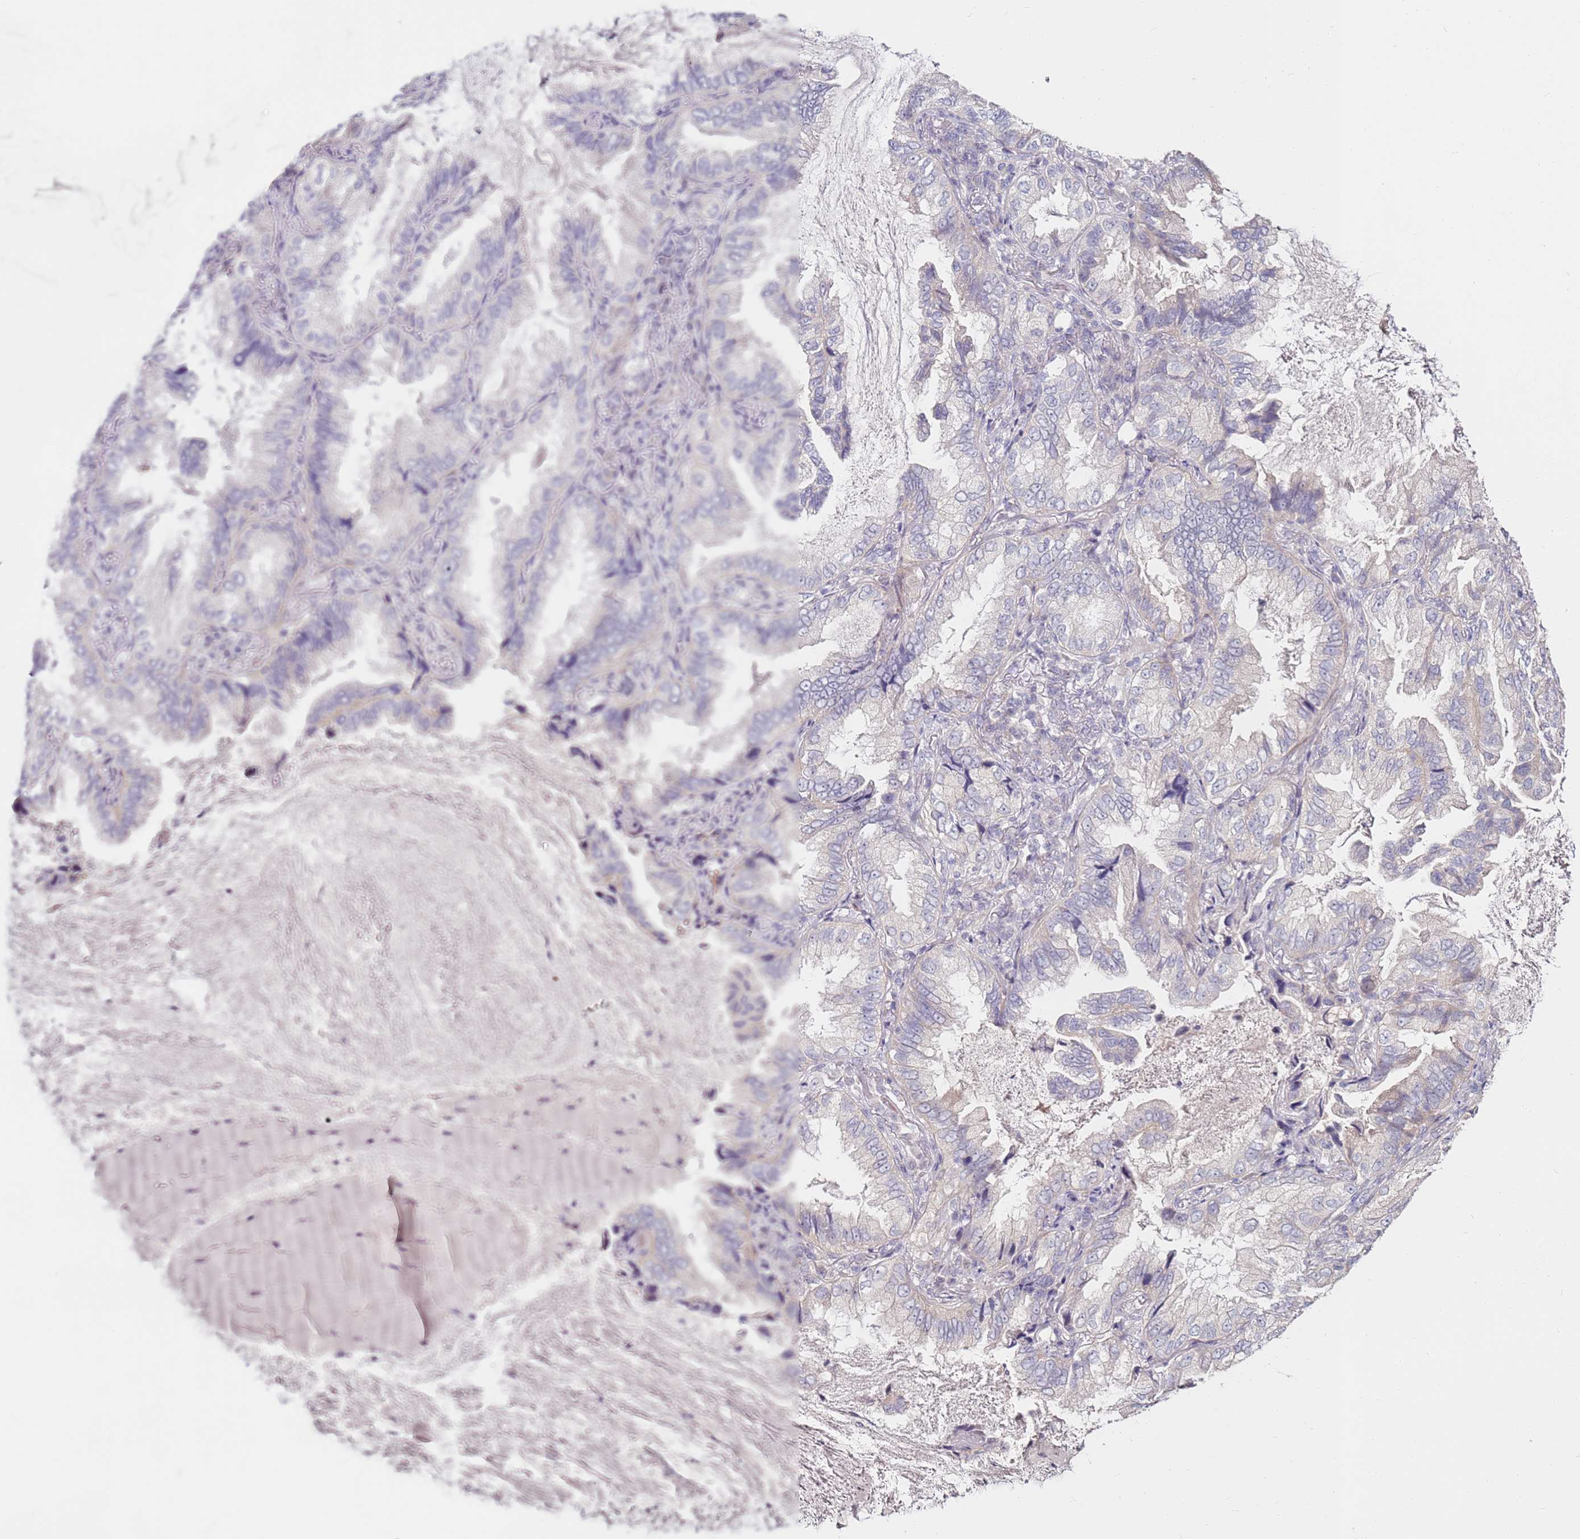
{"staining": {"intensity": "negative", "quantity": "none", "location": "none"}, "tissue": "lung cancer", "cell_type": "Tumor cells", "image_type": "cancer", "snomed": [{"axis": "morphology", "description": "Adenocarcinoma, NOS"}, {"axis": "topography", "description": "Lung"}], "caption": "This is an immunohistochemistry photomicrograph of human lung cancer (adenocarcinoma). There is no positivity in tumor cells.", "gene": "RARS2", "patient": {"sex": "female", "age": 69}}